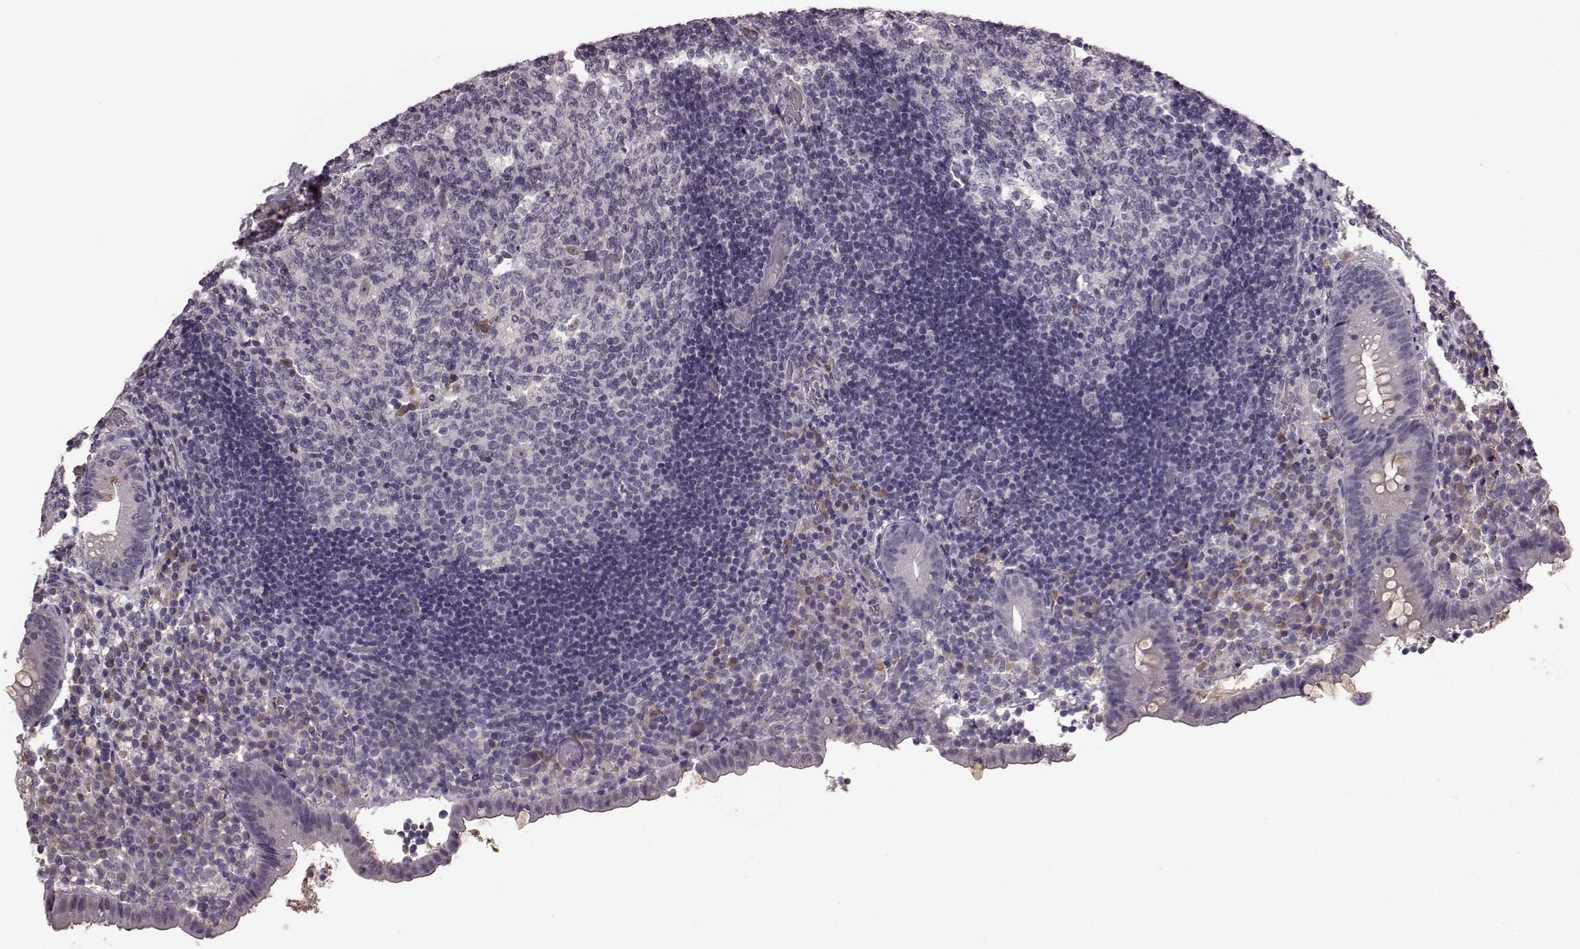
{"staining": {"intensity": "negative", "quantity": "none", "location": "none"}, "tissue": "appendix", "cell_type": "Glandular cells", "image_type": "normal", "snomed": [{"axis": "morphology", "description": "Normal tissue, NOS"}, {"axis": "topography", "description": "Appendix"}], "caption": "Immunohistochemistry of unremarkable appendix shows no positivity in glandular cells.", "gene": "NRL", "patient": {"sex": "female", "age": 32}}